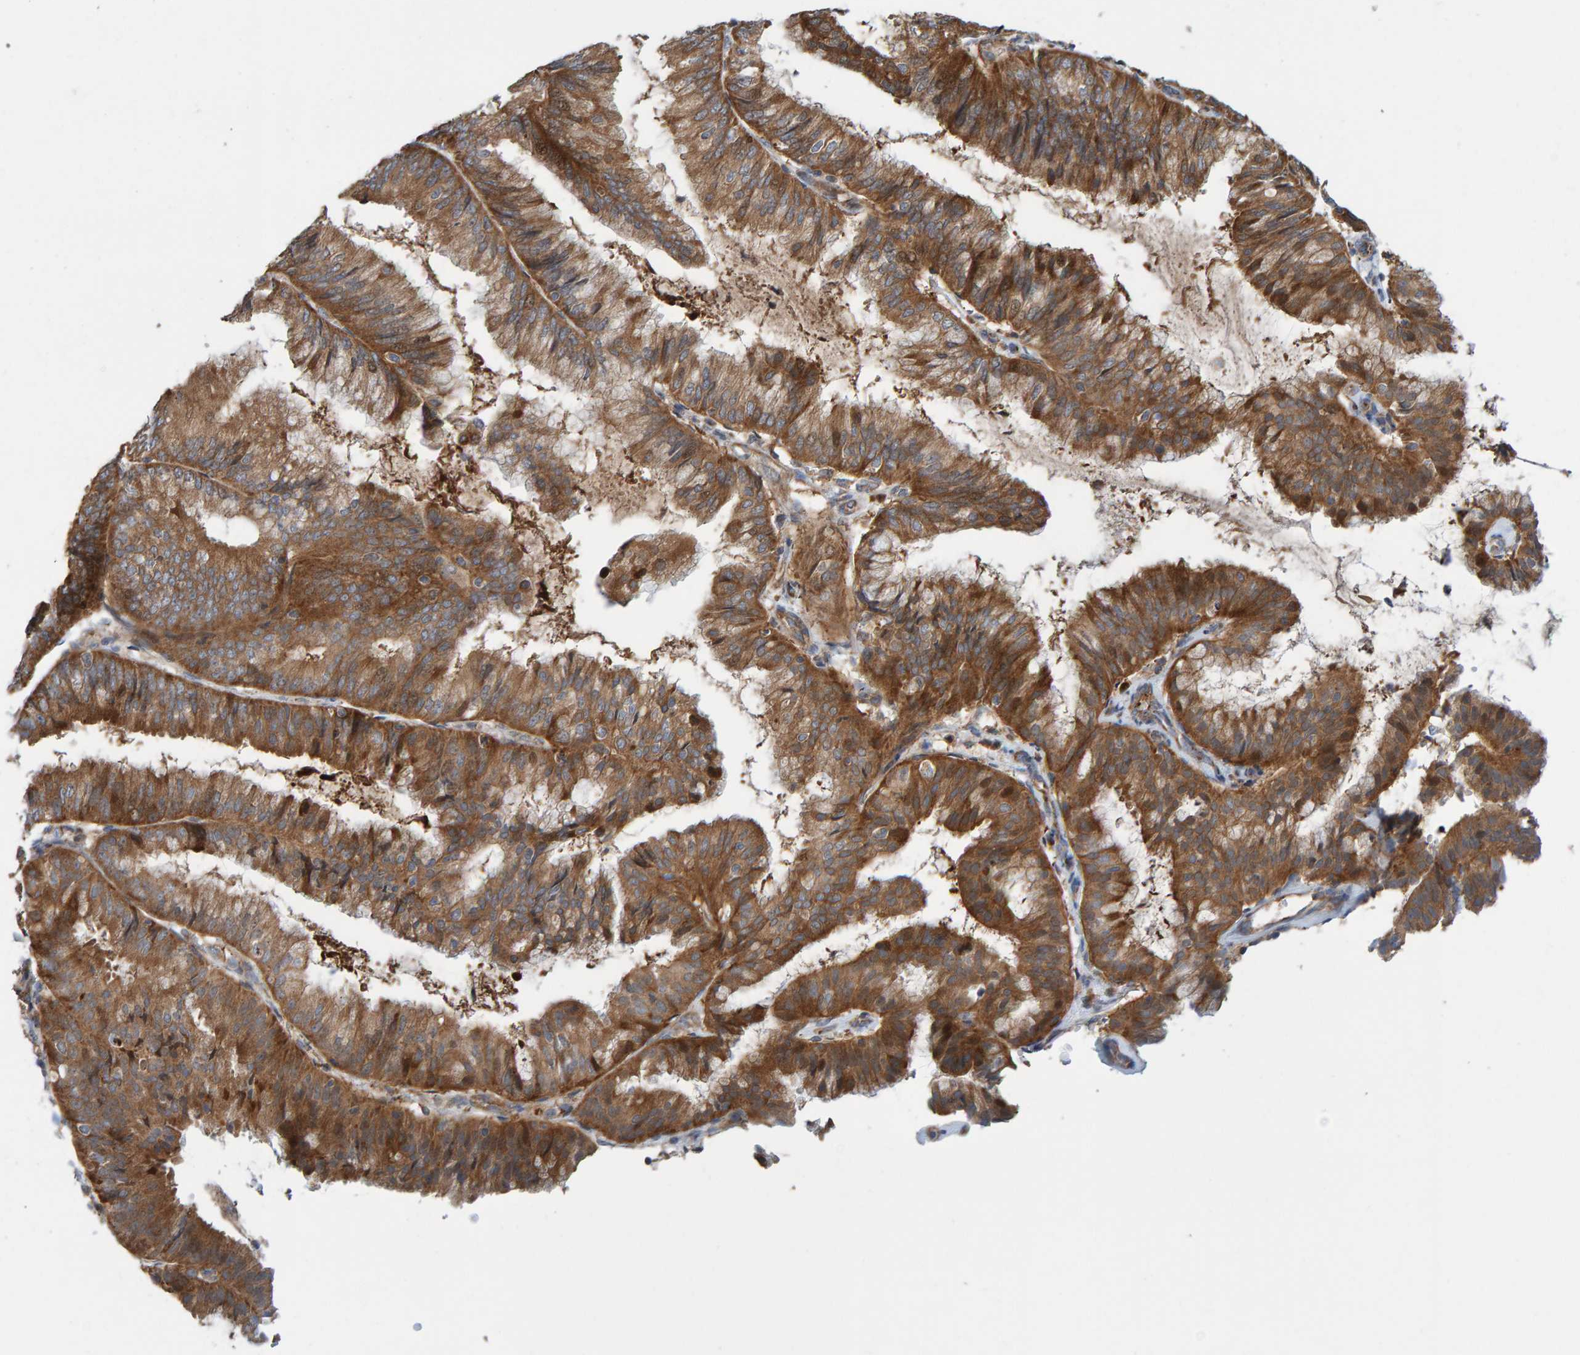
{"staining": {"intensity": "moderate", "quantity": ">75%", "location": "cytoplasmic/membranous"}, "tissue": "endometrial cancer", "cell_type": "Tumor cells", "image_type": "cancer", "snomed": [{"axis": "morphology", "description": "Adenocarcinoma, NOS"}, {"axis": "topography", "description": "Endometrium"}], "caption": "Human endometrial adenocarcinoma stained for a protein (brown) shows moderate cytoplasmic/membranous positive staining in about >75% of tumor cells.", "gene": "KIAA0753", "patient": {"sex": "female", "age": 63}}